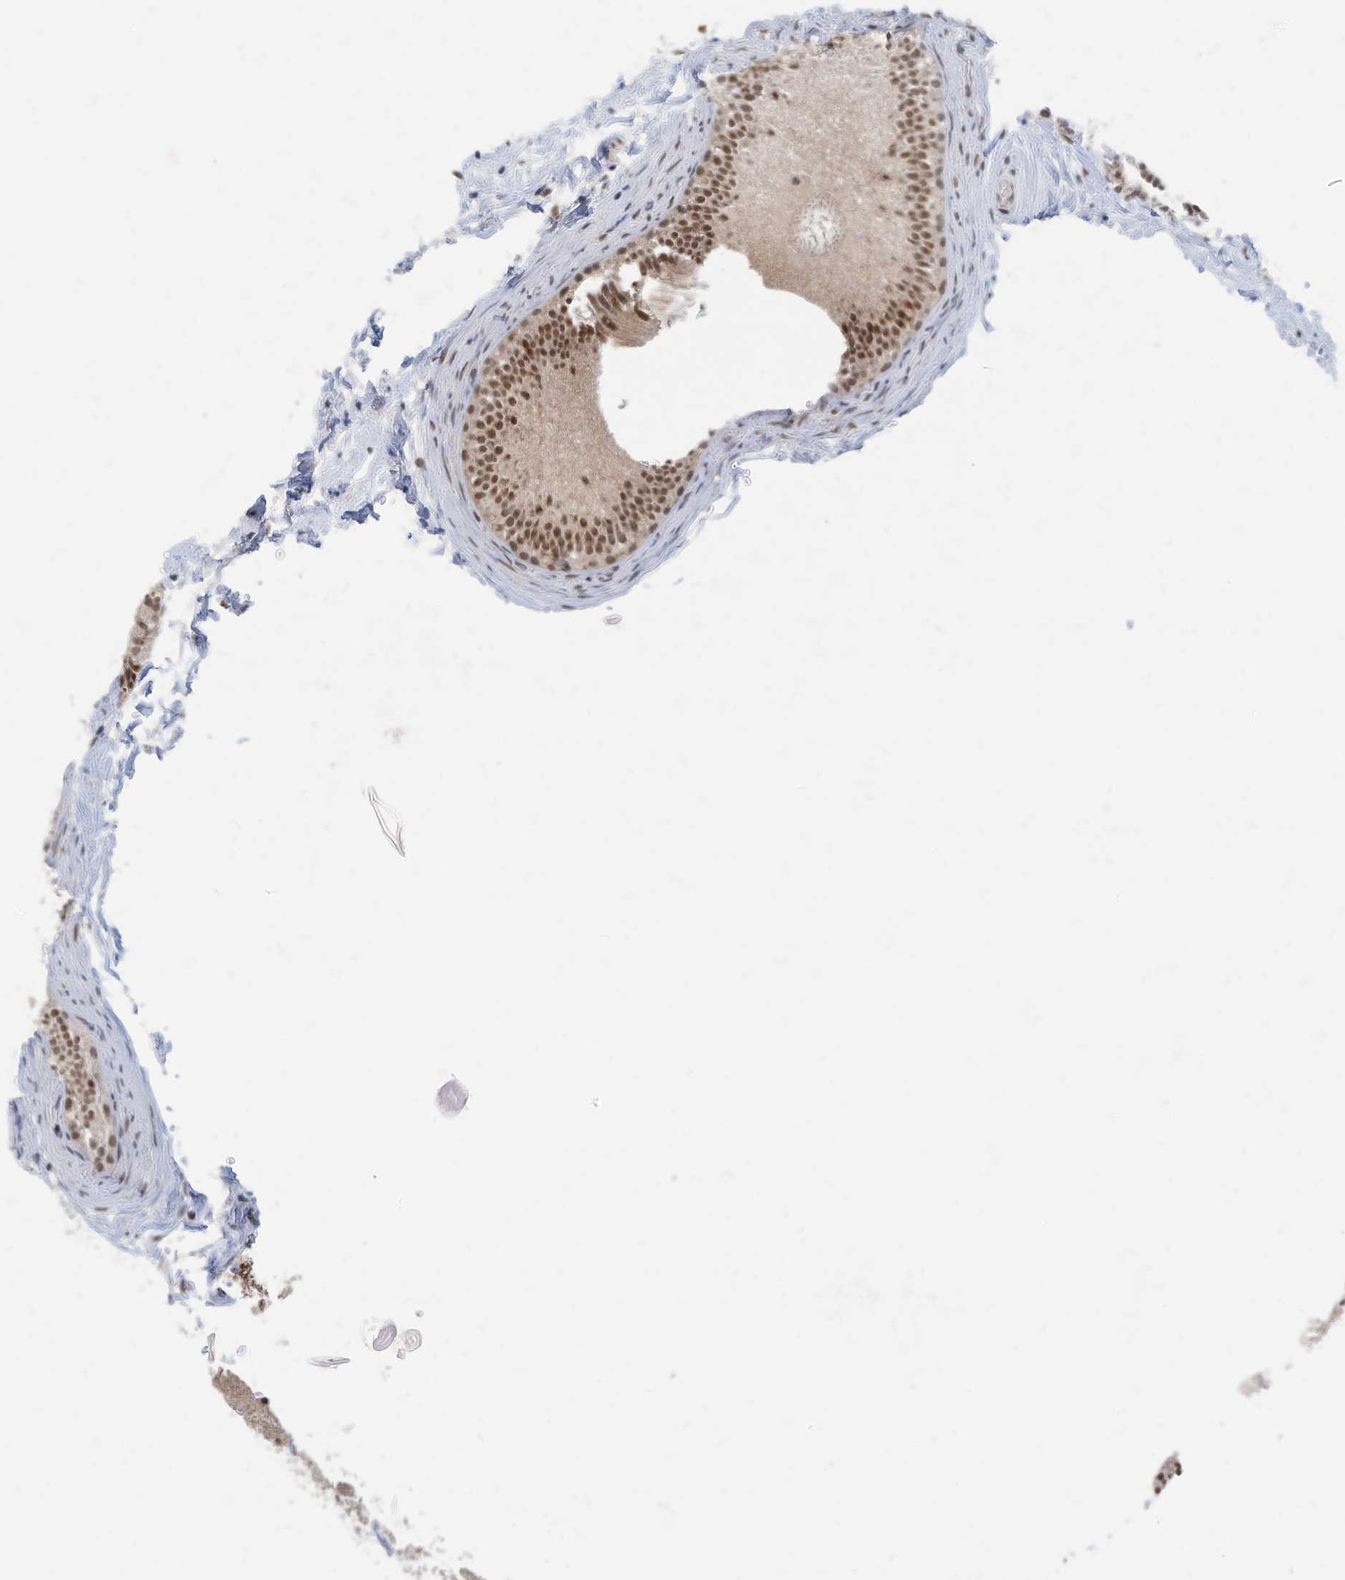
{"staining": {"intensity": "moderate", "quantity": ">75%", "location": "nuclear"}, "tissue": "epididymis", "cell_type": "Glandular cells", "image_type": "normal", "snomed": [{"axis": "morphology", "description": "Normal tissue, NOS"}, {"axis": "topography", "description": "Epididymis"}], "caption": "This histopathology image reveals IHC staining of benign human epididymis, with medium moderate nuclear expression in about >75% of glandular cells.", "gene": "OGT", "patient": {"sex": "male", "age": 50}}